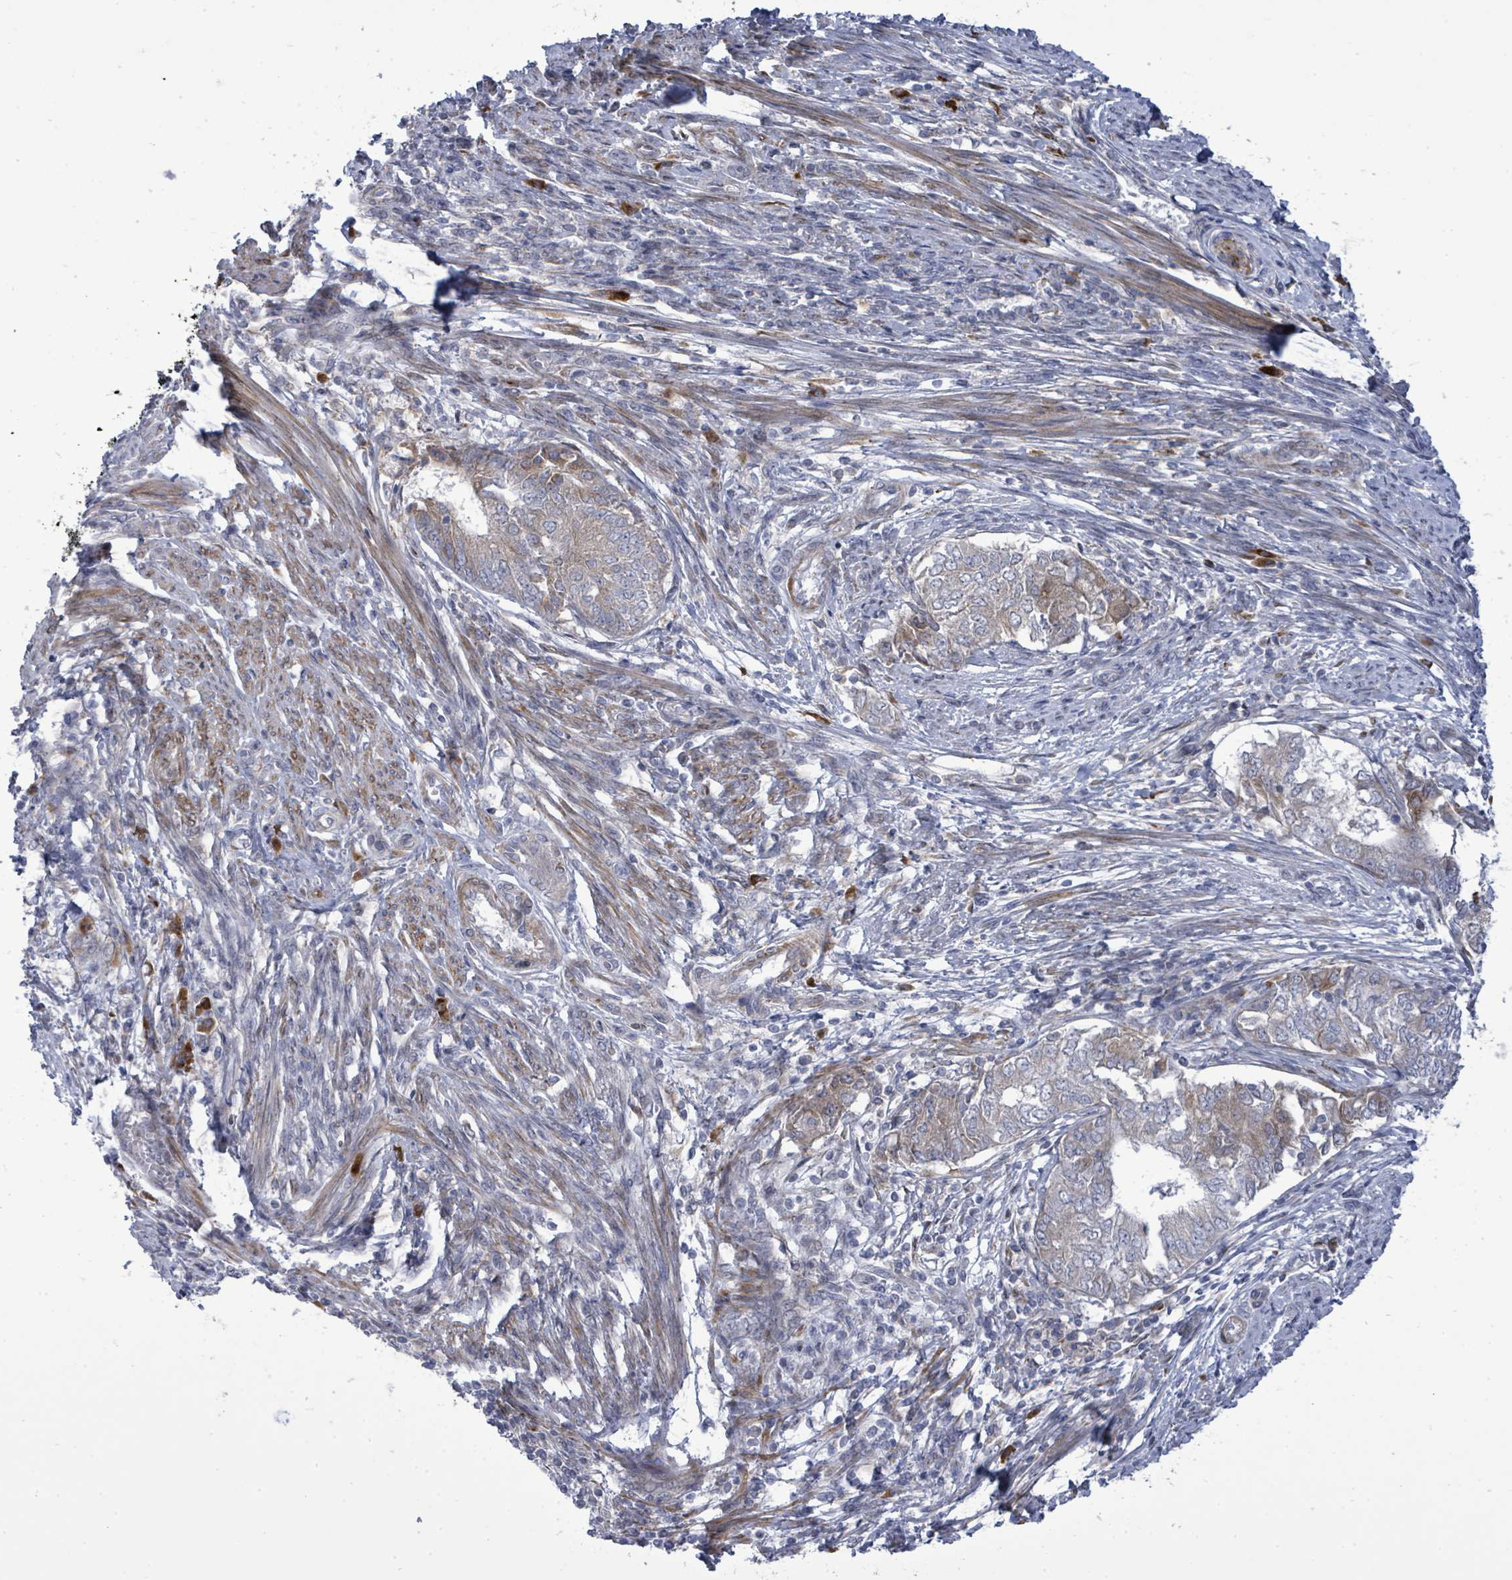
{"staining": {"intensity": "weak", "quantity": "25%-75%", "location": "cytoplasmic/membranous"}, "tissue": "endometrial cancer", "cell_type": "Tumor cells", "image_type": "cancer", "snomed": [{"axis": "morphology", "description": "Adenocarcinoma, NOS"}, {"axis": "topography", "description": "Endometrium"}], "caption": "Immunohistochemical staining of endometrial adenocarcinoma reveals weak cytoplasmic/membranous protein staining in approximately 25%-75% of tumor cells.", "gene": "SAR1A", "patient": {"sex": "female", "age": 62}}